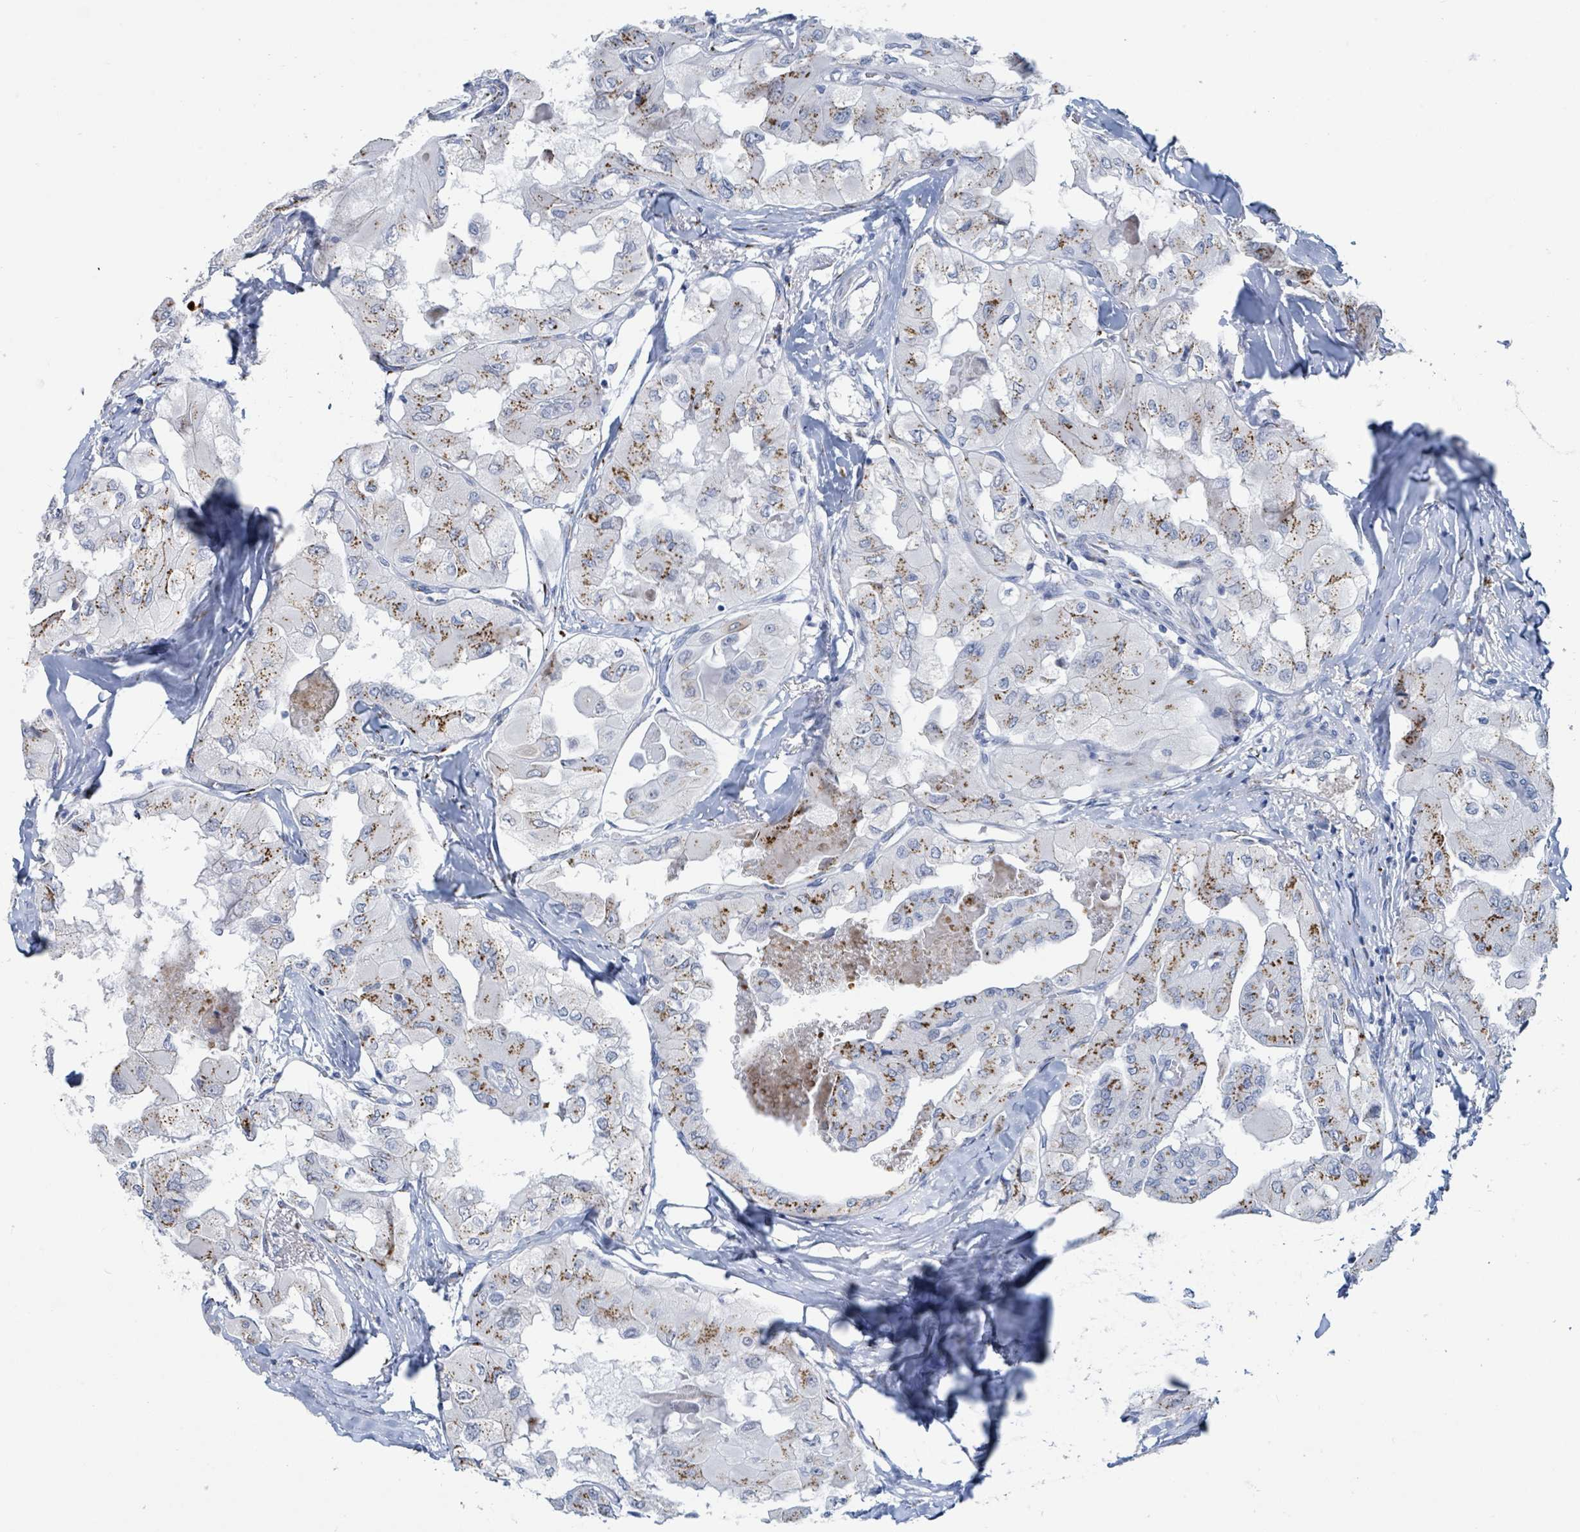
{"staining": {"intensity": "moderate", "quantity": "25%-75%", "location": "cytoplasmic/membranous"}, "tissue": "thyroid cancer", "cell_type": "Tumor cells", "image_type": "cancer", "snomed": [{"axis": "morphology", "description": "Normal tissue, NOS"}, {"axis": "morphology", "description": "Papillary adenocarcinoma, NOS"}, {"axis": "topography", "description": "Thyroid gland"}], "caption": "DAB immunohistochemical staining of thyroid papillary adenocarcinoma displays moderate cytoplasmic/membranous protein staining in about 25%-75% of tumor cells.", "gene": "DCAF5", "patient": {"sex": "female", "age": 59}}